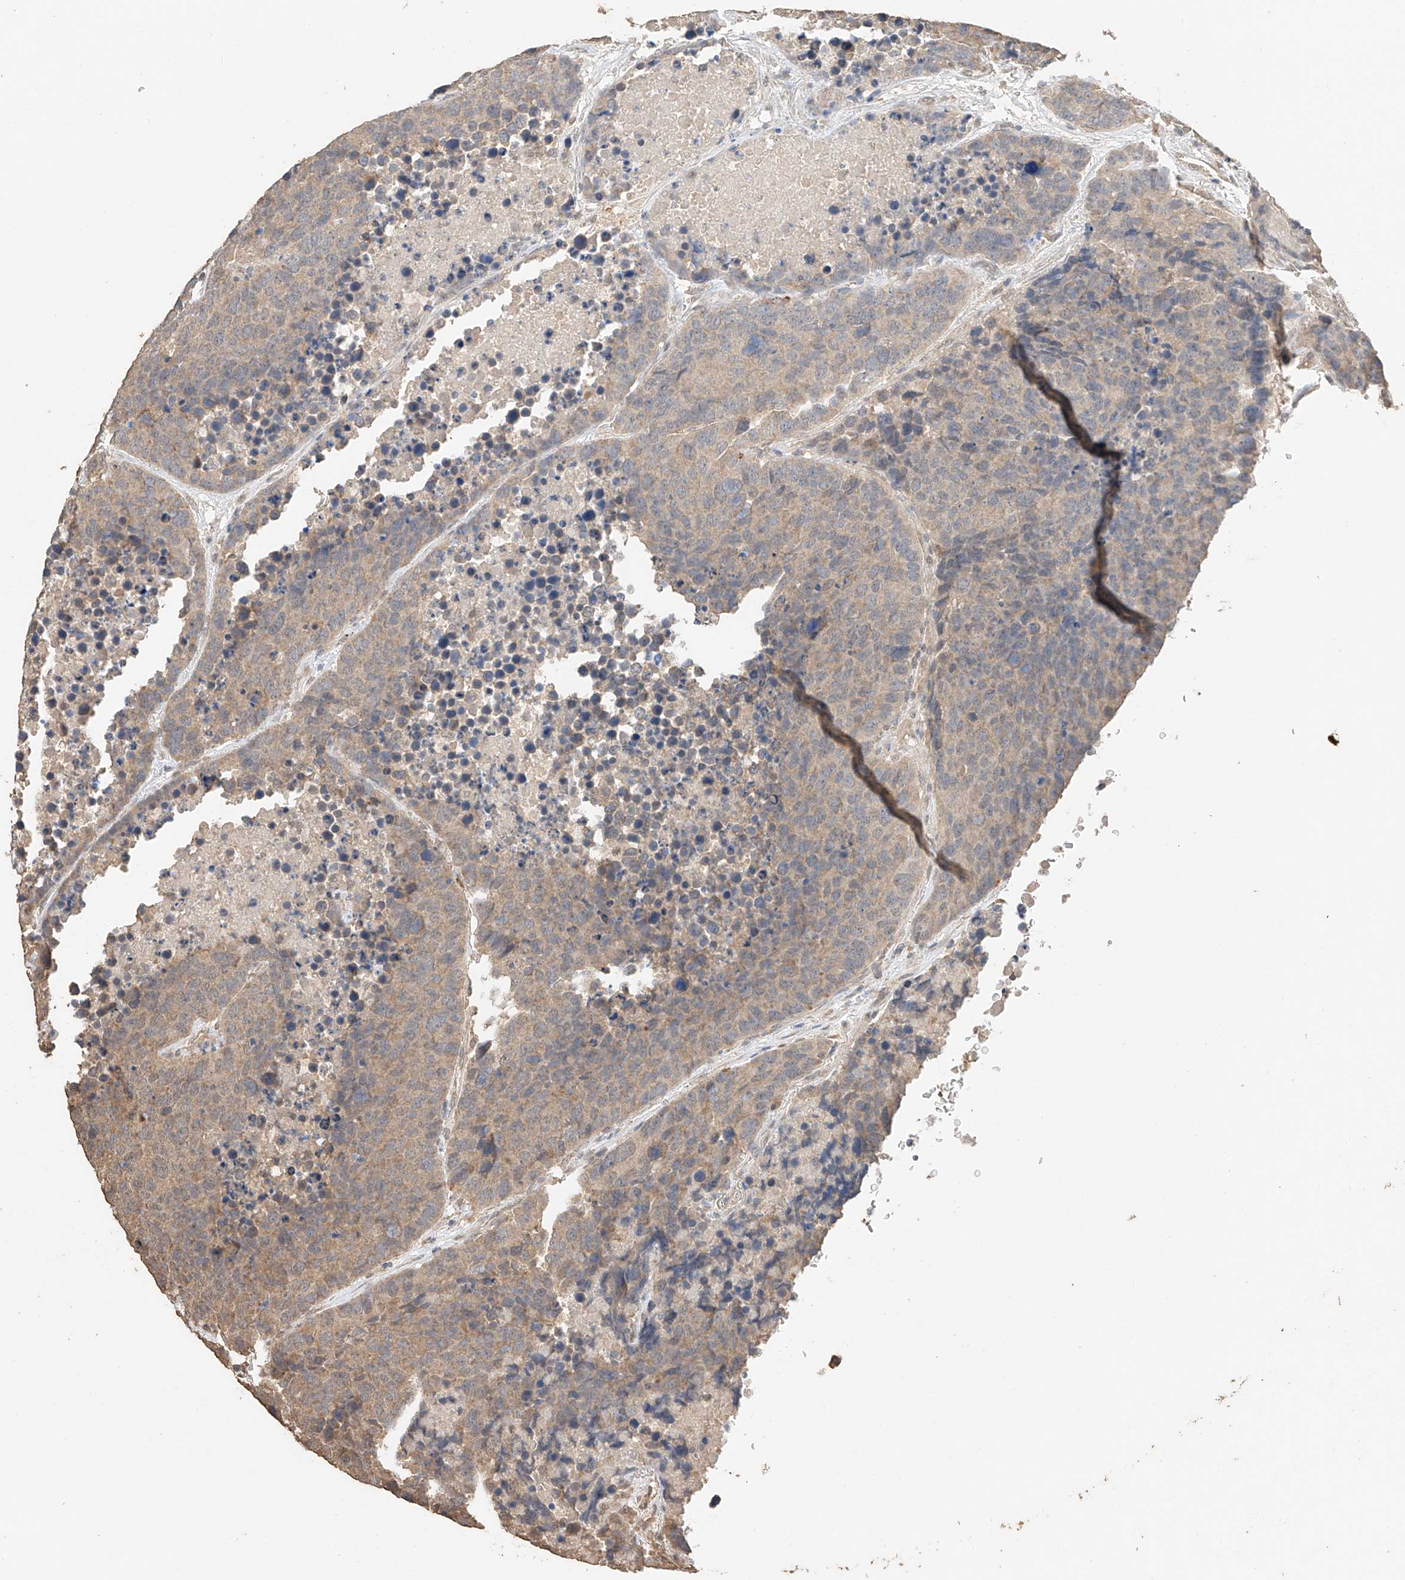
{"staining": {"intensity": "moderate", "quantity": ">75%", "location": "cytoplasmic/membranous"}, "tissue": "carcinoid", "cell_type": "Tumor cells", "image_type": "cancer", "snomed": [{"axis": "morphology", "description": "Carcinoid, malignant, NOS"}, {"axis": "topography", "description": "Lung"}], "caption": "Moderate cytoplasmic/membranous staining for a protein is present in about >75% of tumor cells of malignant carcinoid using immunohistochemistry (IHC).", "gene": "IL22RA2", "patient": {"sex": "male", "age": 60}}